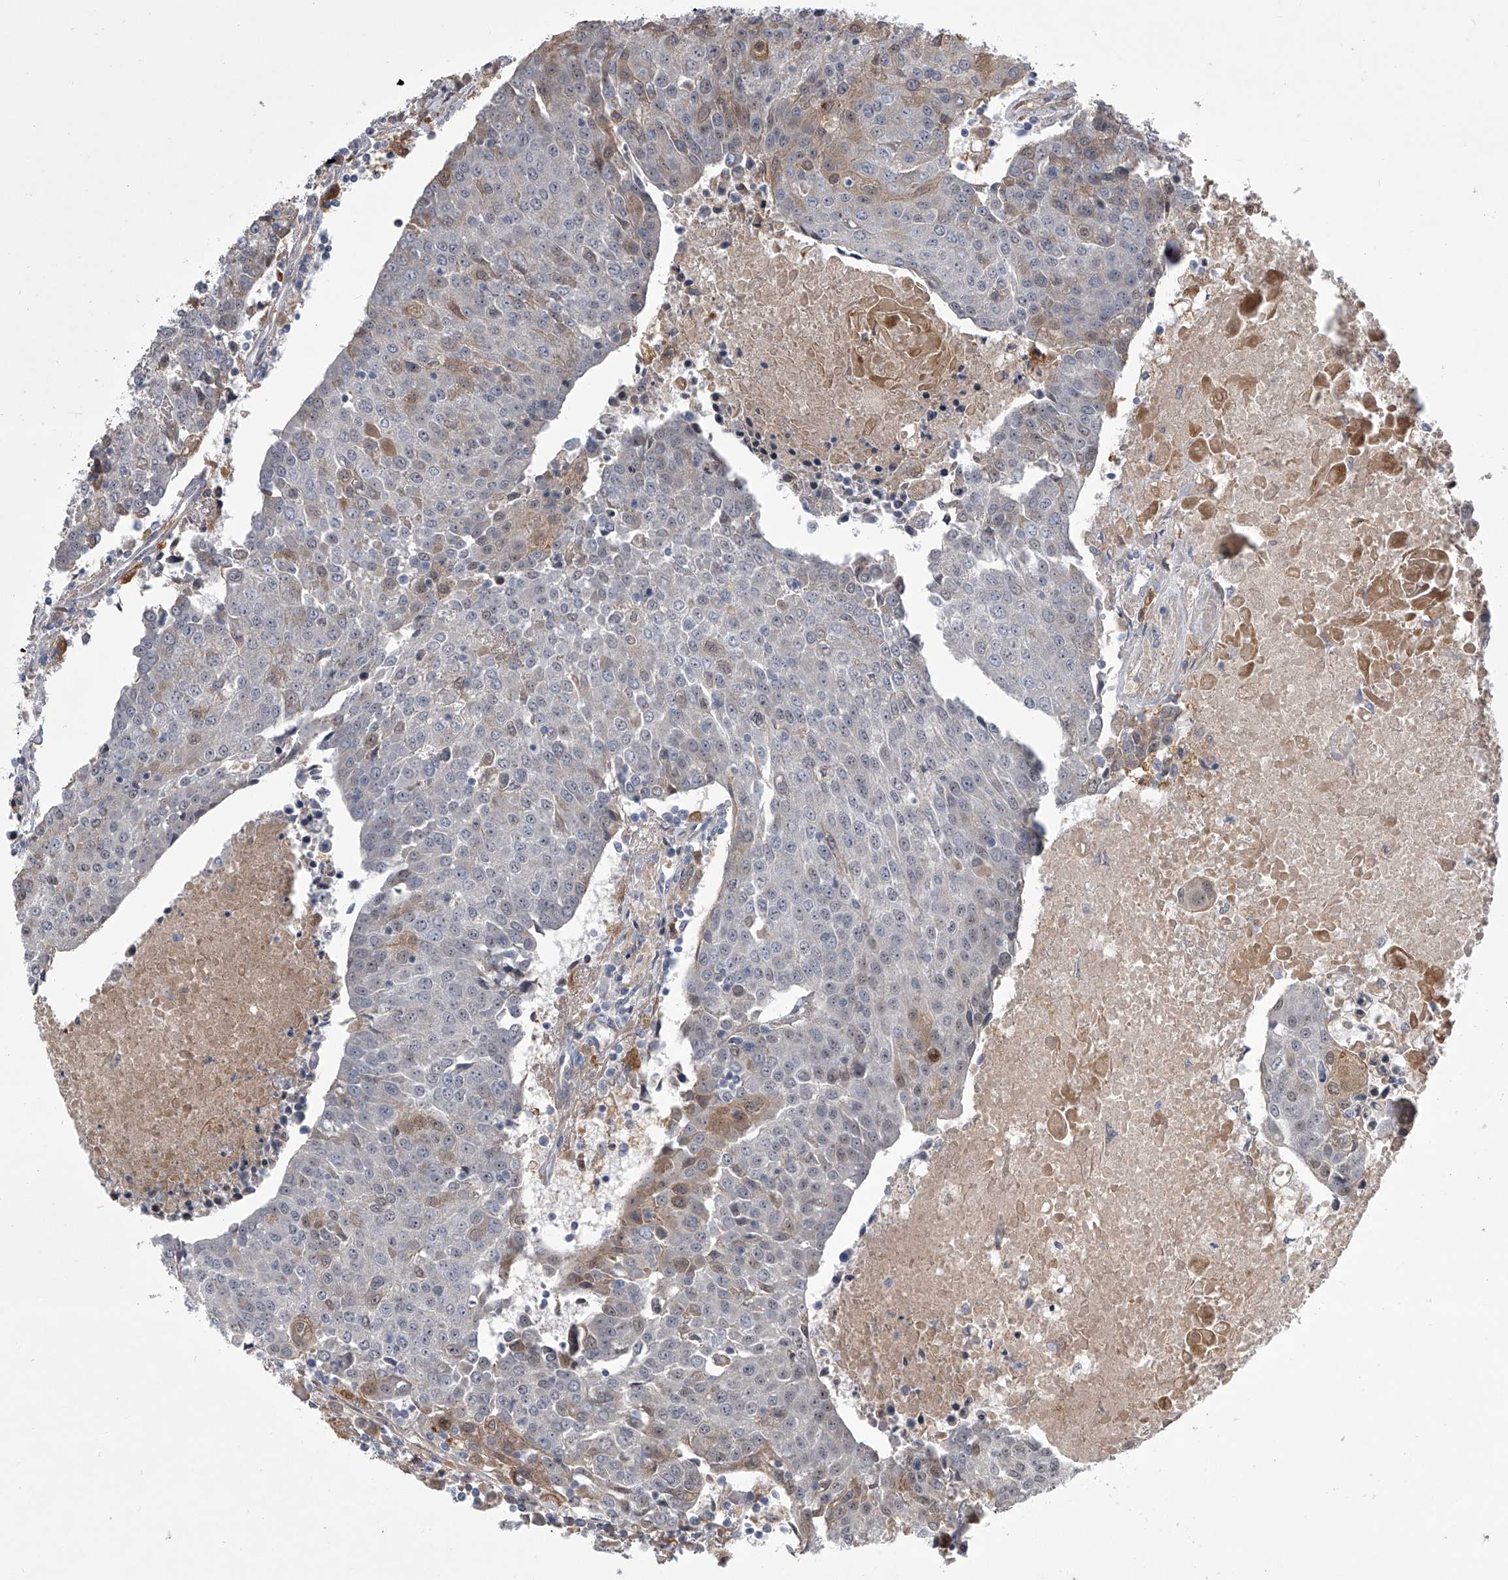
{"staining": {"intensity": "weak", "quantity": "<25%", "location": "cytoplasmic/membranous"}, "tissue": "urothelial cancer", "cell_type": "Tumor cells", "image_type": "cancer", "snomed": [{"axis": "morphology", "description": "Urothelial carcinoma, High grade"}, {"axis": "topography", "description": "Urinary bladder"}], "caption": "Human urothelial cancer stained for a protein using immunohistochemistry (IHC) demonstrates no staining in tumor cells.", "gene": "HEATR6", "patient": {"sex": "female", "age": 85}}